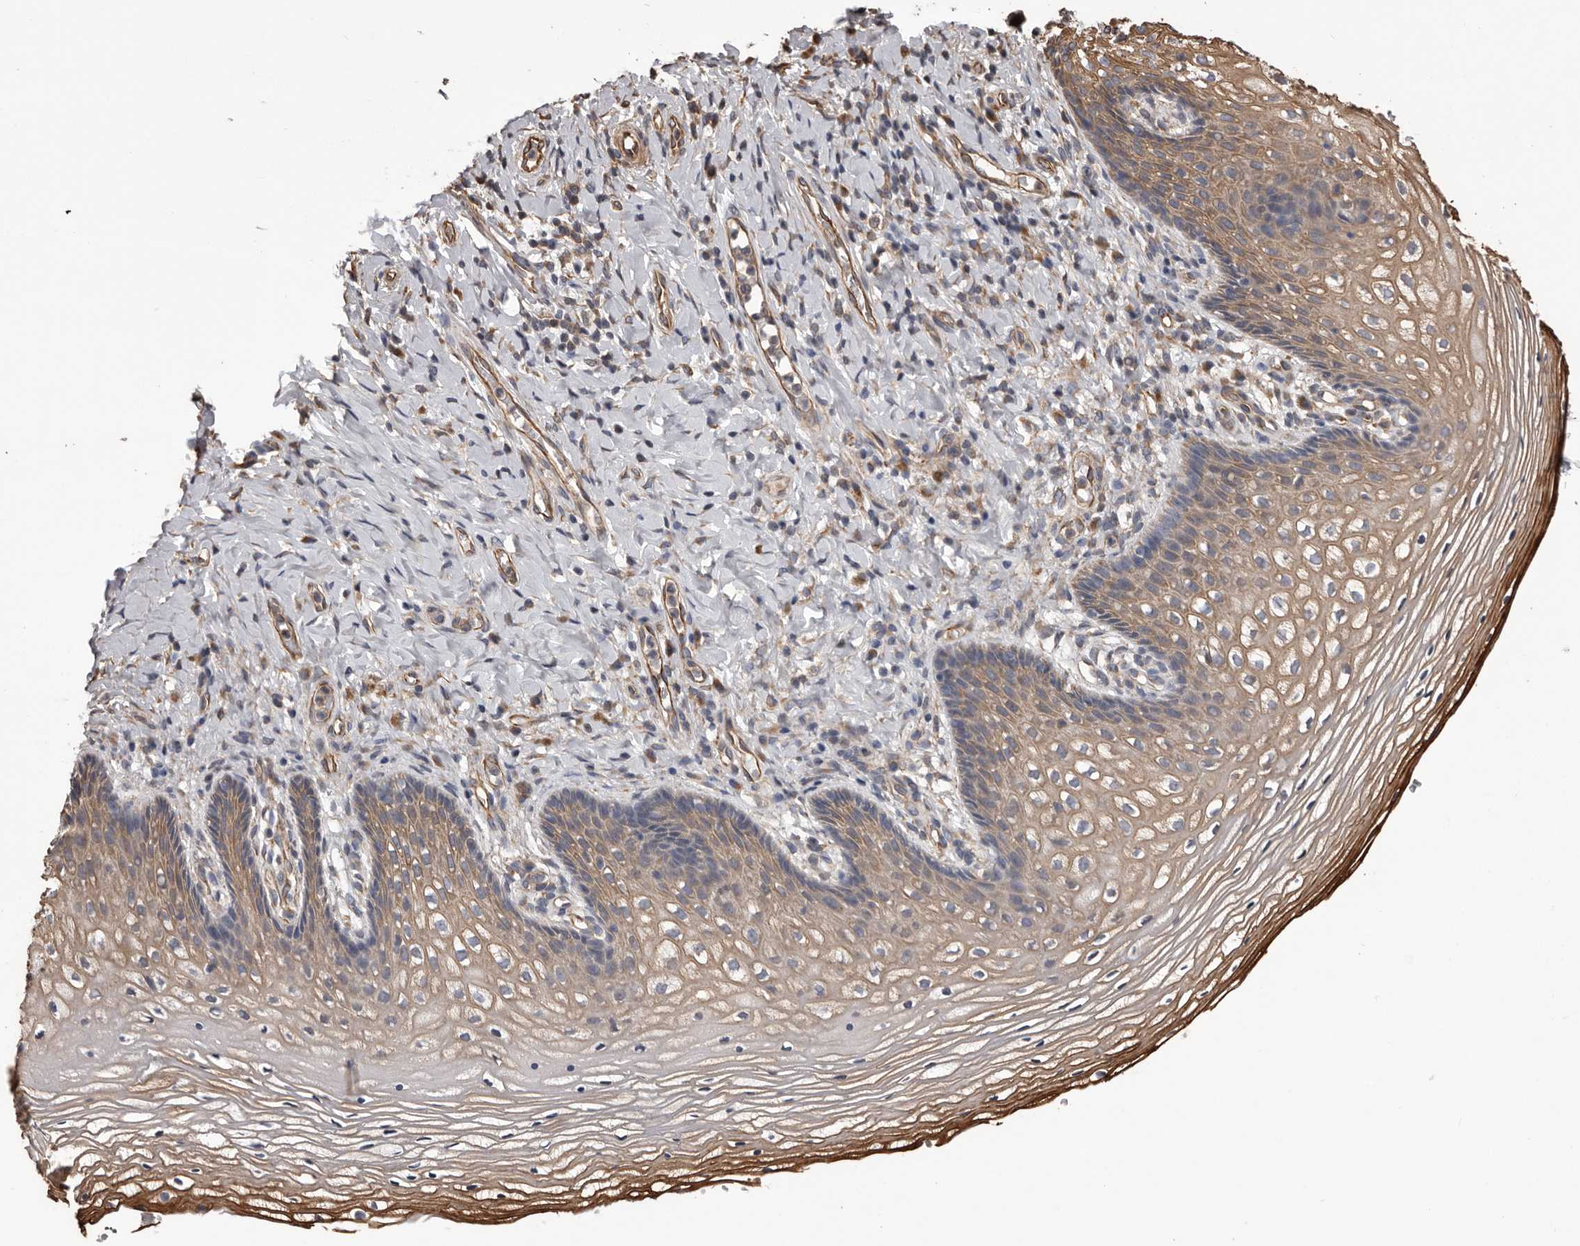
{"staining": {"intensity": "moderate", "quantity": "25%-75%", "location": "cytoplasmic/membranous"}, "tissue": "vagina", "cell_type": "Squamous epithelial cells", "image_type": "normal", "snomed": [{"axis": "morphology", "description": "Normal tissue, NOS"}, {"axis": "topography", "description": "Vagina"}], "caption": "Immunohistochemistry (IHC) photomicrograph of unremarkable vagina: vagina stained using IHC demonstrates medium levels of moderate protein expression localized specifically in the cytoplasmic/membranous of squamous epithelial cells, appearing as a cytoplasmic/membranous brown color.", "gene": "CEP104", "patient": {"sex": "female", "age": 60}}